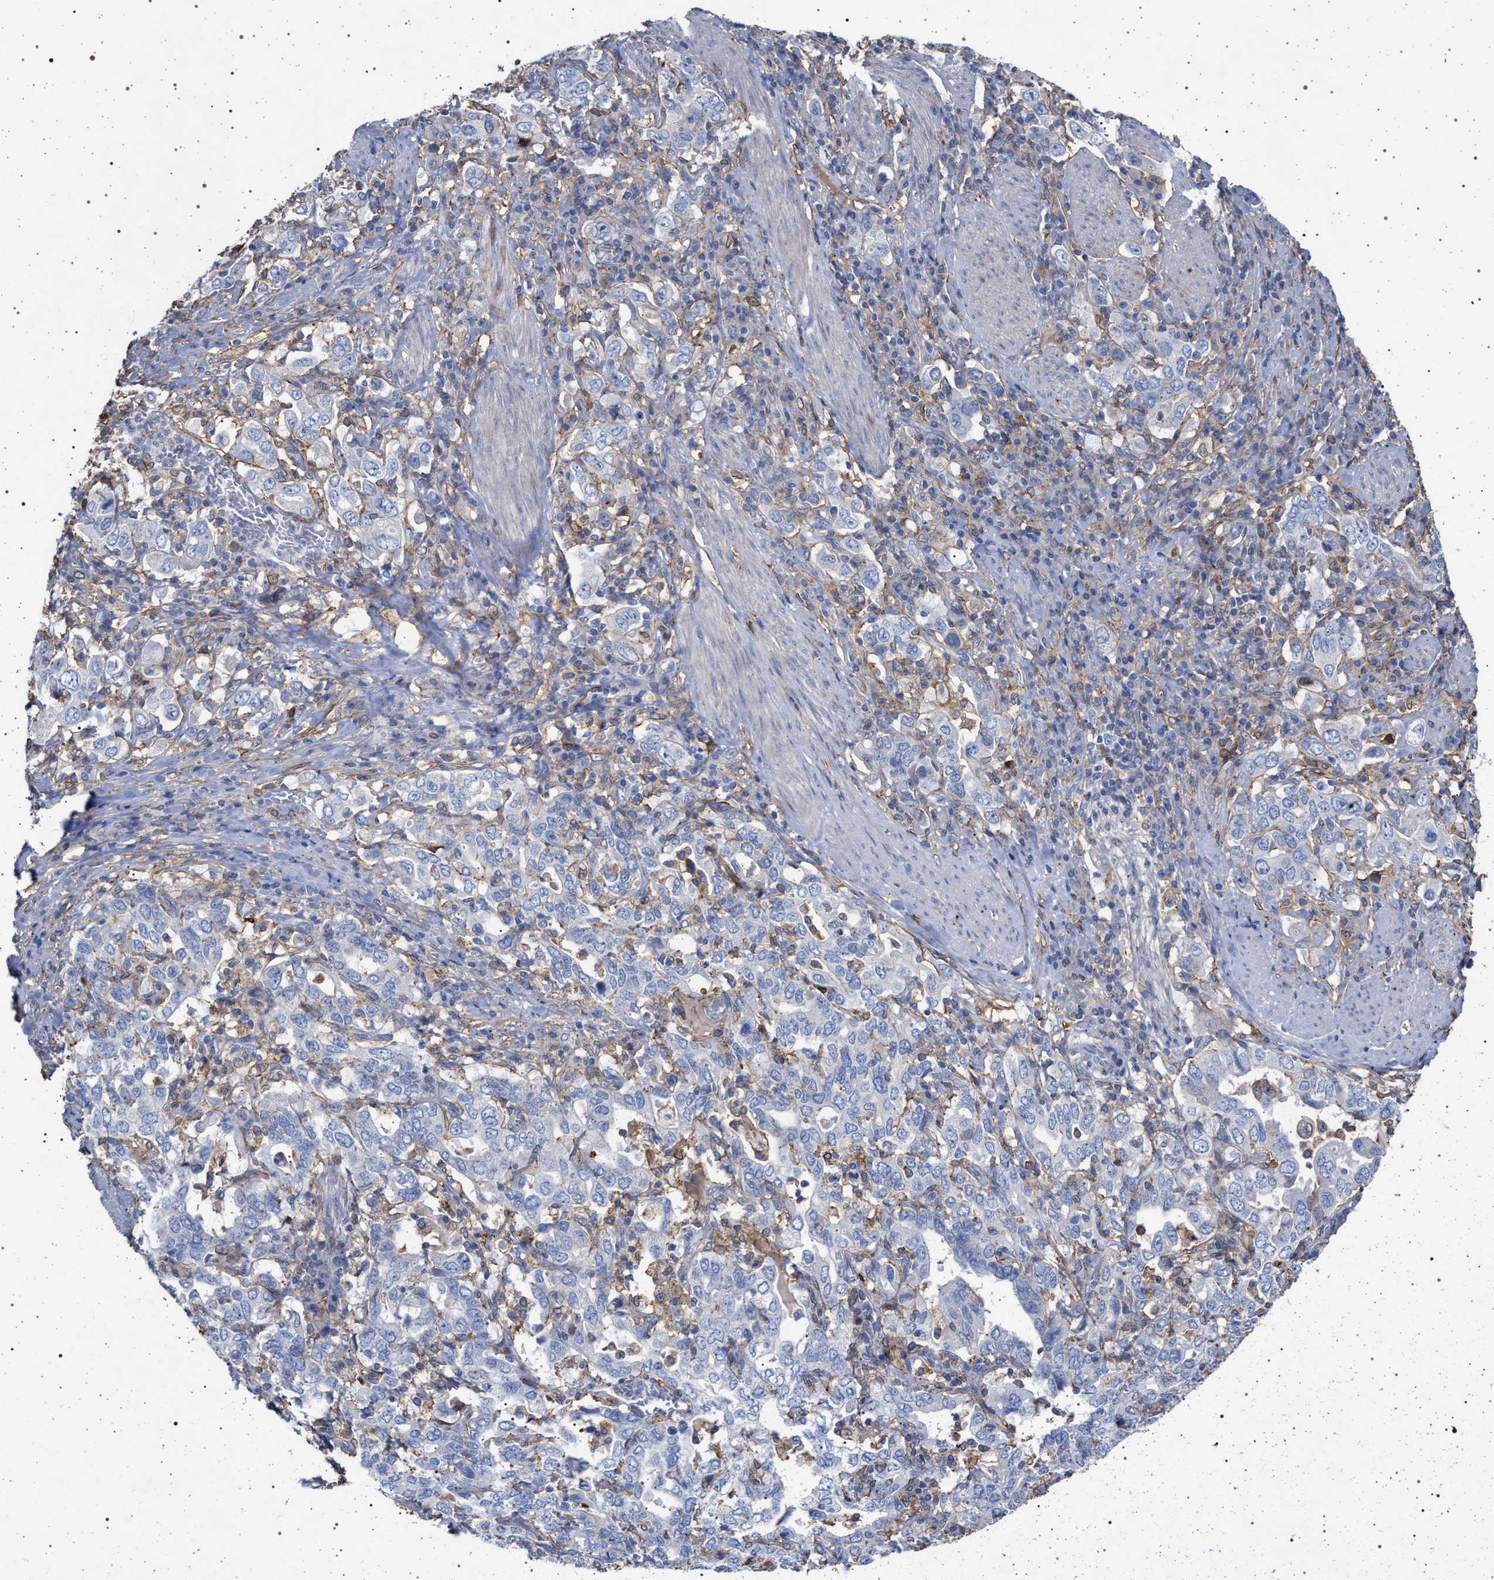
{"staining": {"intensity": "negative", "quantity": "none", "location": "none"}, "tissue": "stomach cancer", "cell_type": "Tumor cells", "image_type": "cancer", "snomed": [{"axis": "morphology", "description": "Adenocarcinoma, NOS"}, {"axis": "topography", "description": "Stomach, upper"}], "caption": "The histopathology image displays no staining of tumor cells in stomach cancer (adenocarcinoma). (DAB (3,3'-diaminobenzidine) IHC, high magnification).", "gene": "PLG", "patient": {"sex": "male", "age": 62}}